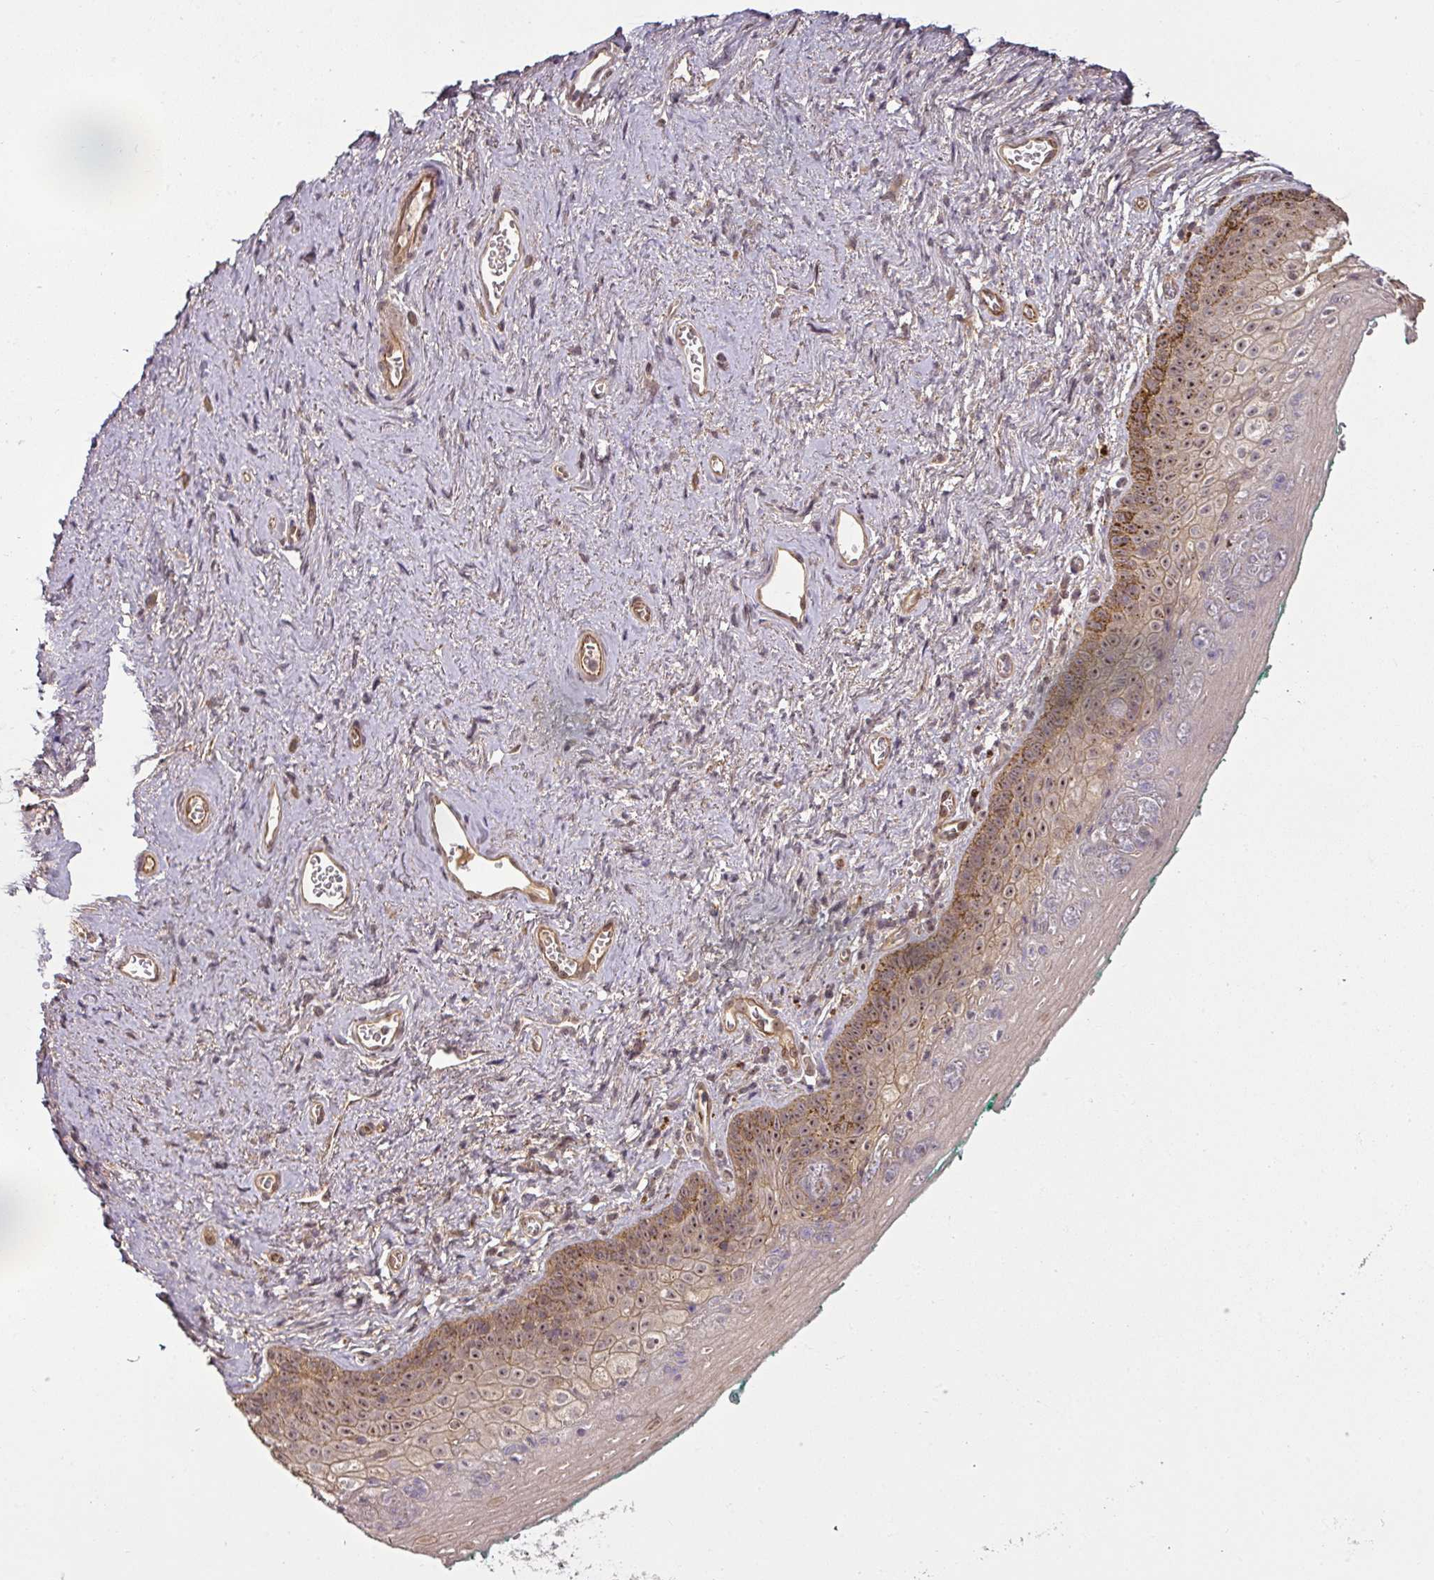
{"staining": {"intensity": "moderate", "quantity": ">75%", "location": "cytoplasmic/membranous,nuclear"}, "tissue": "vagina", "cell_type": "Squamous epithelial cells", "image_type": "normal", "snomed": [{"axis": "morphology", "description": "Normal tissue, NOS"}, {"axis": "topography", "description": "Vulva"}, {"axis": "topography", "description": "Vagina"}, {"axis": "topography", "description": "Peripheral nerve tissue"}], "caption": "IHC of normal vagina demonstrates medium levels of moderate cytoplasmic/membranous,nuclear staining in about >75% of squamous epithelial cells. The staining was performed using DAB (3,3'-diaminobenzidine) to visualize the protein expression in brown, while the nuclei were stained in blue with hematoxylin (Magnification: 20x).", "gene": "DIMT1", "patient": {"sex": "female", "age": 66}}